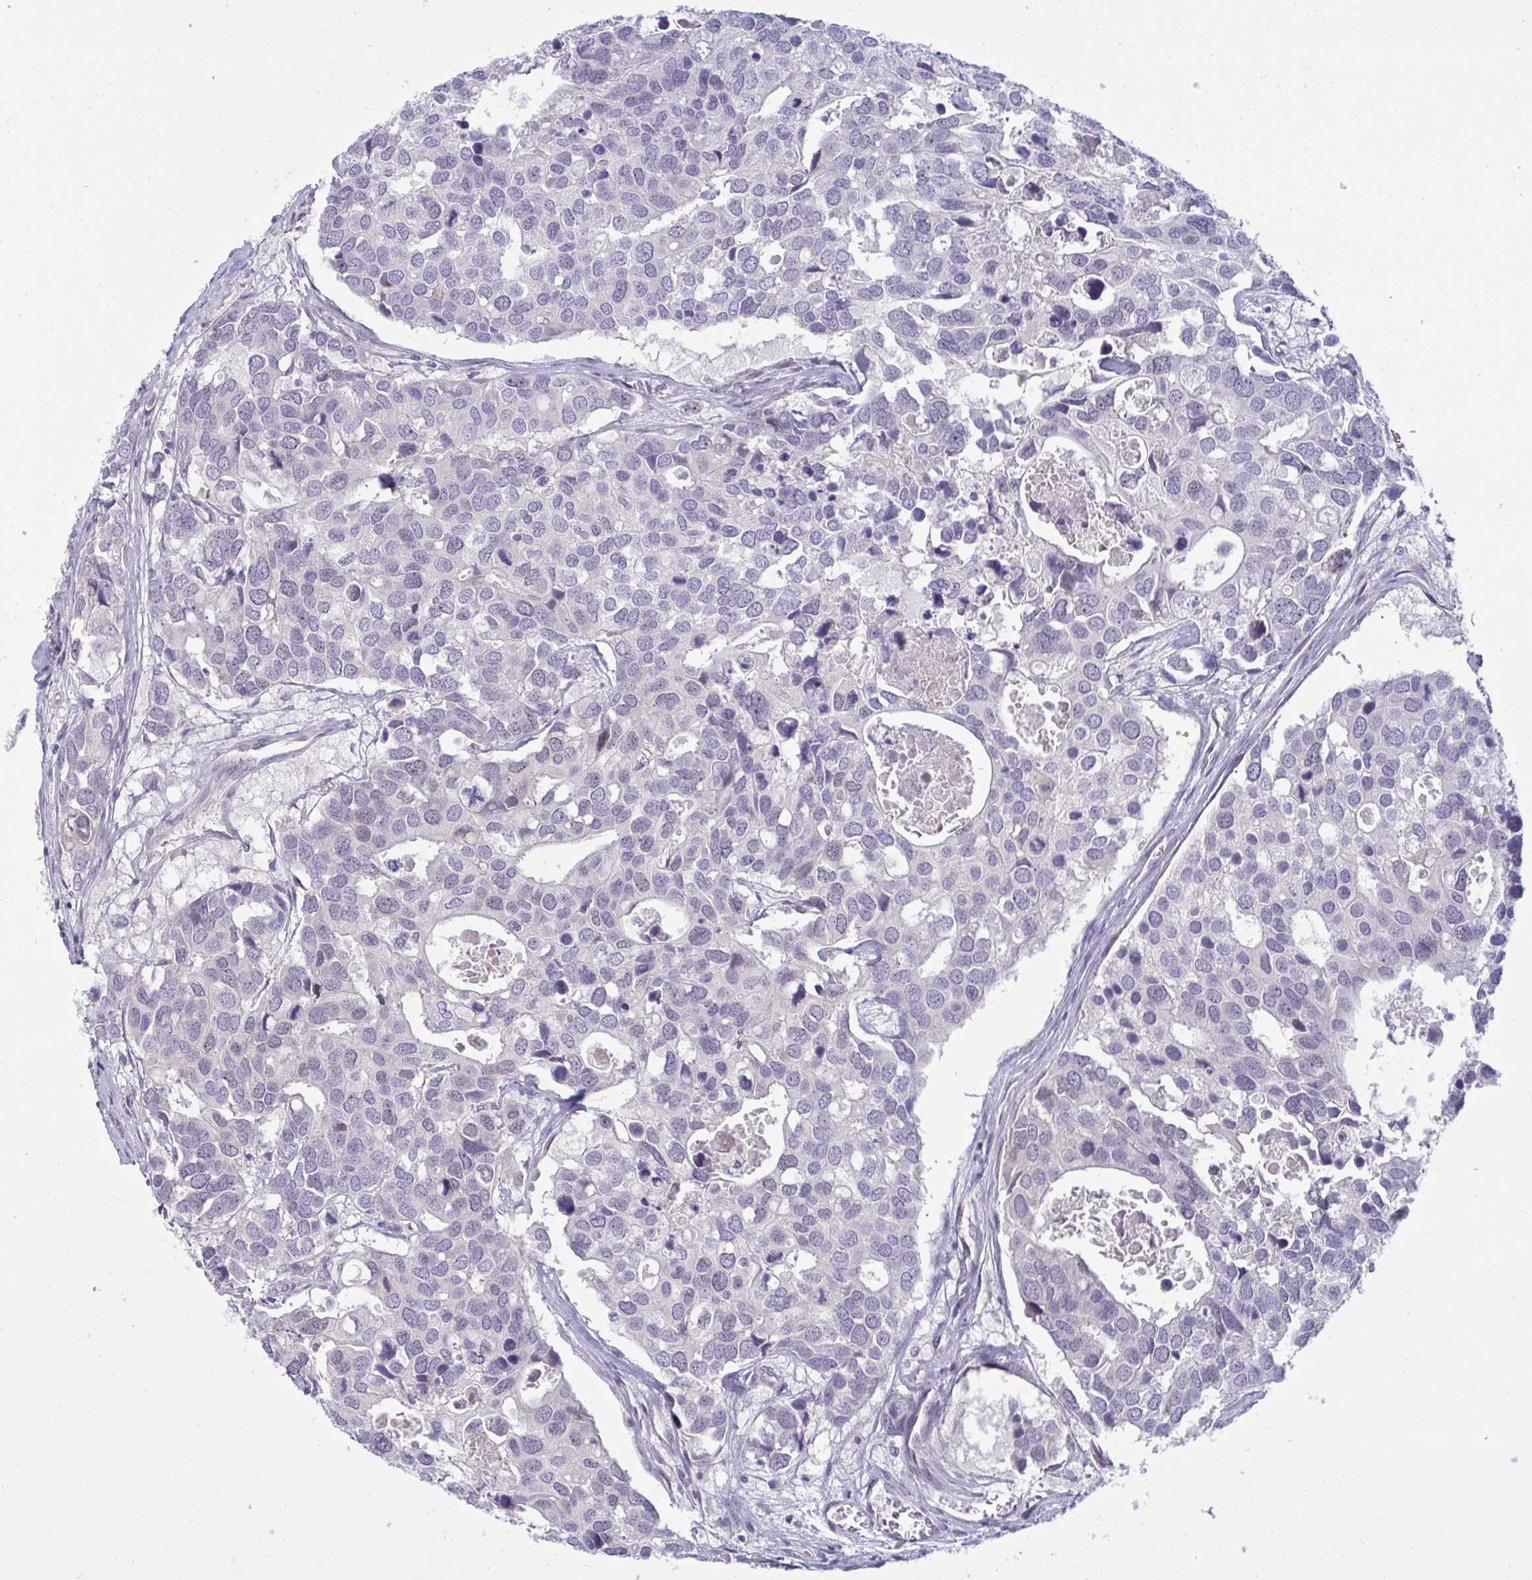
{"staining": {"intensity": "negative", "quantity": "none", "location": "none"}, "tissue": "breast cancer", "cell_type": "Tumor cells", "image_type": "cancer", "snomed": [{"axis": "morphology", "description": "Duct carcinoma"}, {"axis": "topography", "description": "Breast"}], "caption": "IHC image of neoplastic tissue: human breast invasive ductal carcinoma stained with DAB exhibits no significant protein staining in tumor cells.", "gene": "RNASEH1", "patient": {"sex": "female", "age": 83}}